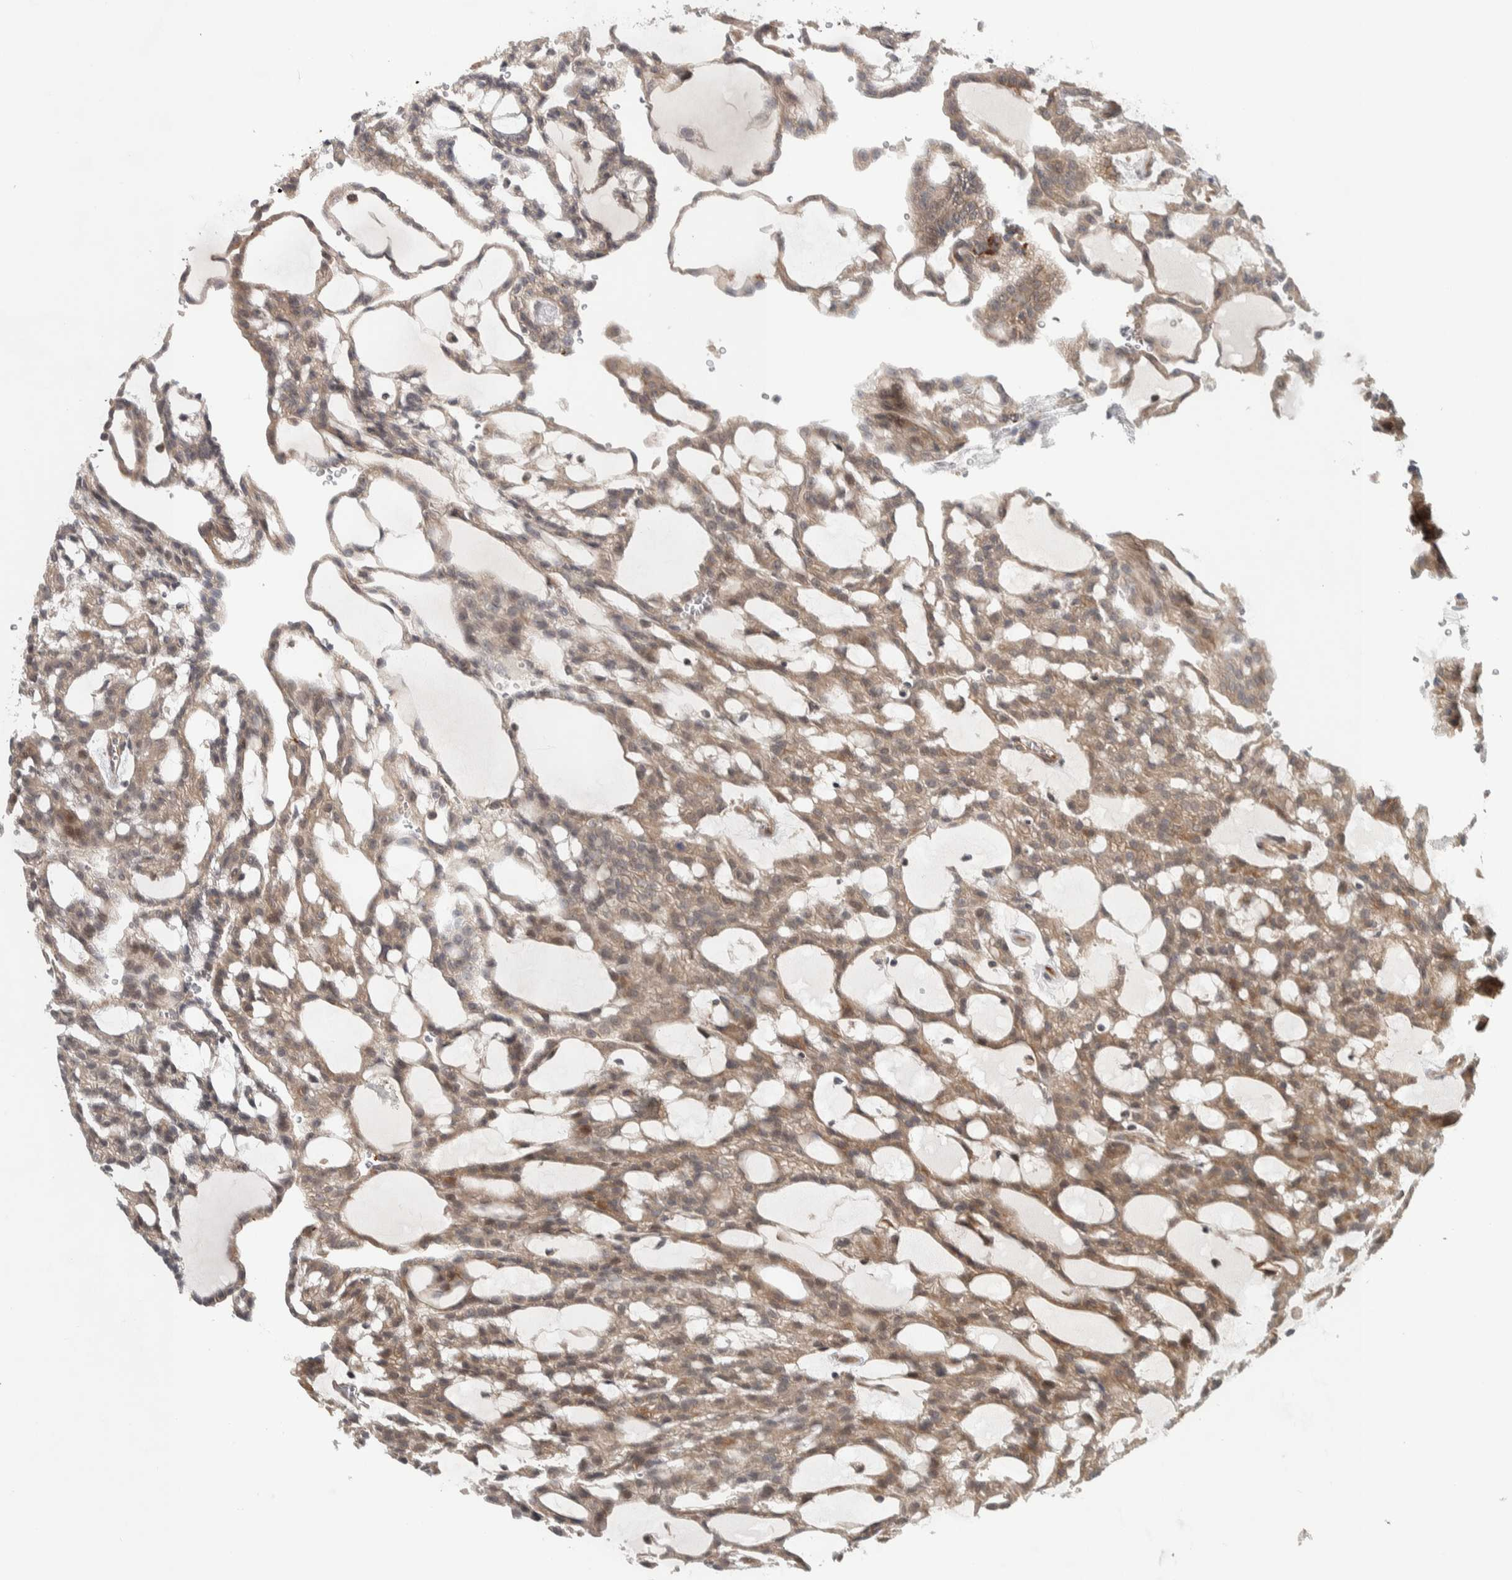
{"staining": {"intensity": "weak", "quantity": ">75%", "location": "cytoplasmic/membranous"}, "tissue": "renal cancer", "cell_type": "Tumor cells", "image_type": "cancer", "snomed": [{"axis": "morphology", "description": "Adenocarcinoma, NOS"}, {"axis": "topography", "description": "Kidney"}], "caption": "High-power microscopy captured an IHC image of renal adenocarcinoma, revealing weak cytoplasmic/membranous expression in approximately >75% of tumor cells. (IHC, brightfield microscopy, high magnification).", "gene": "TBC1D31", "patient": {"sex": "male", "age": 63}}